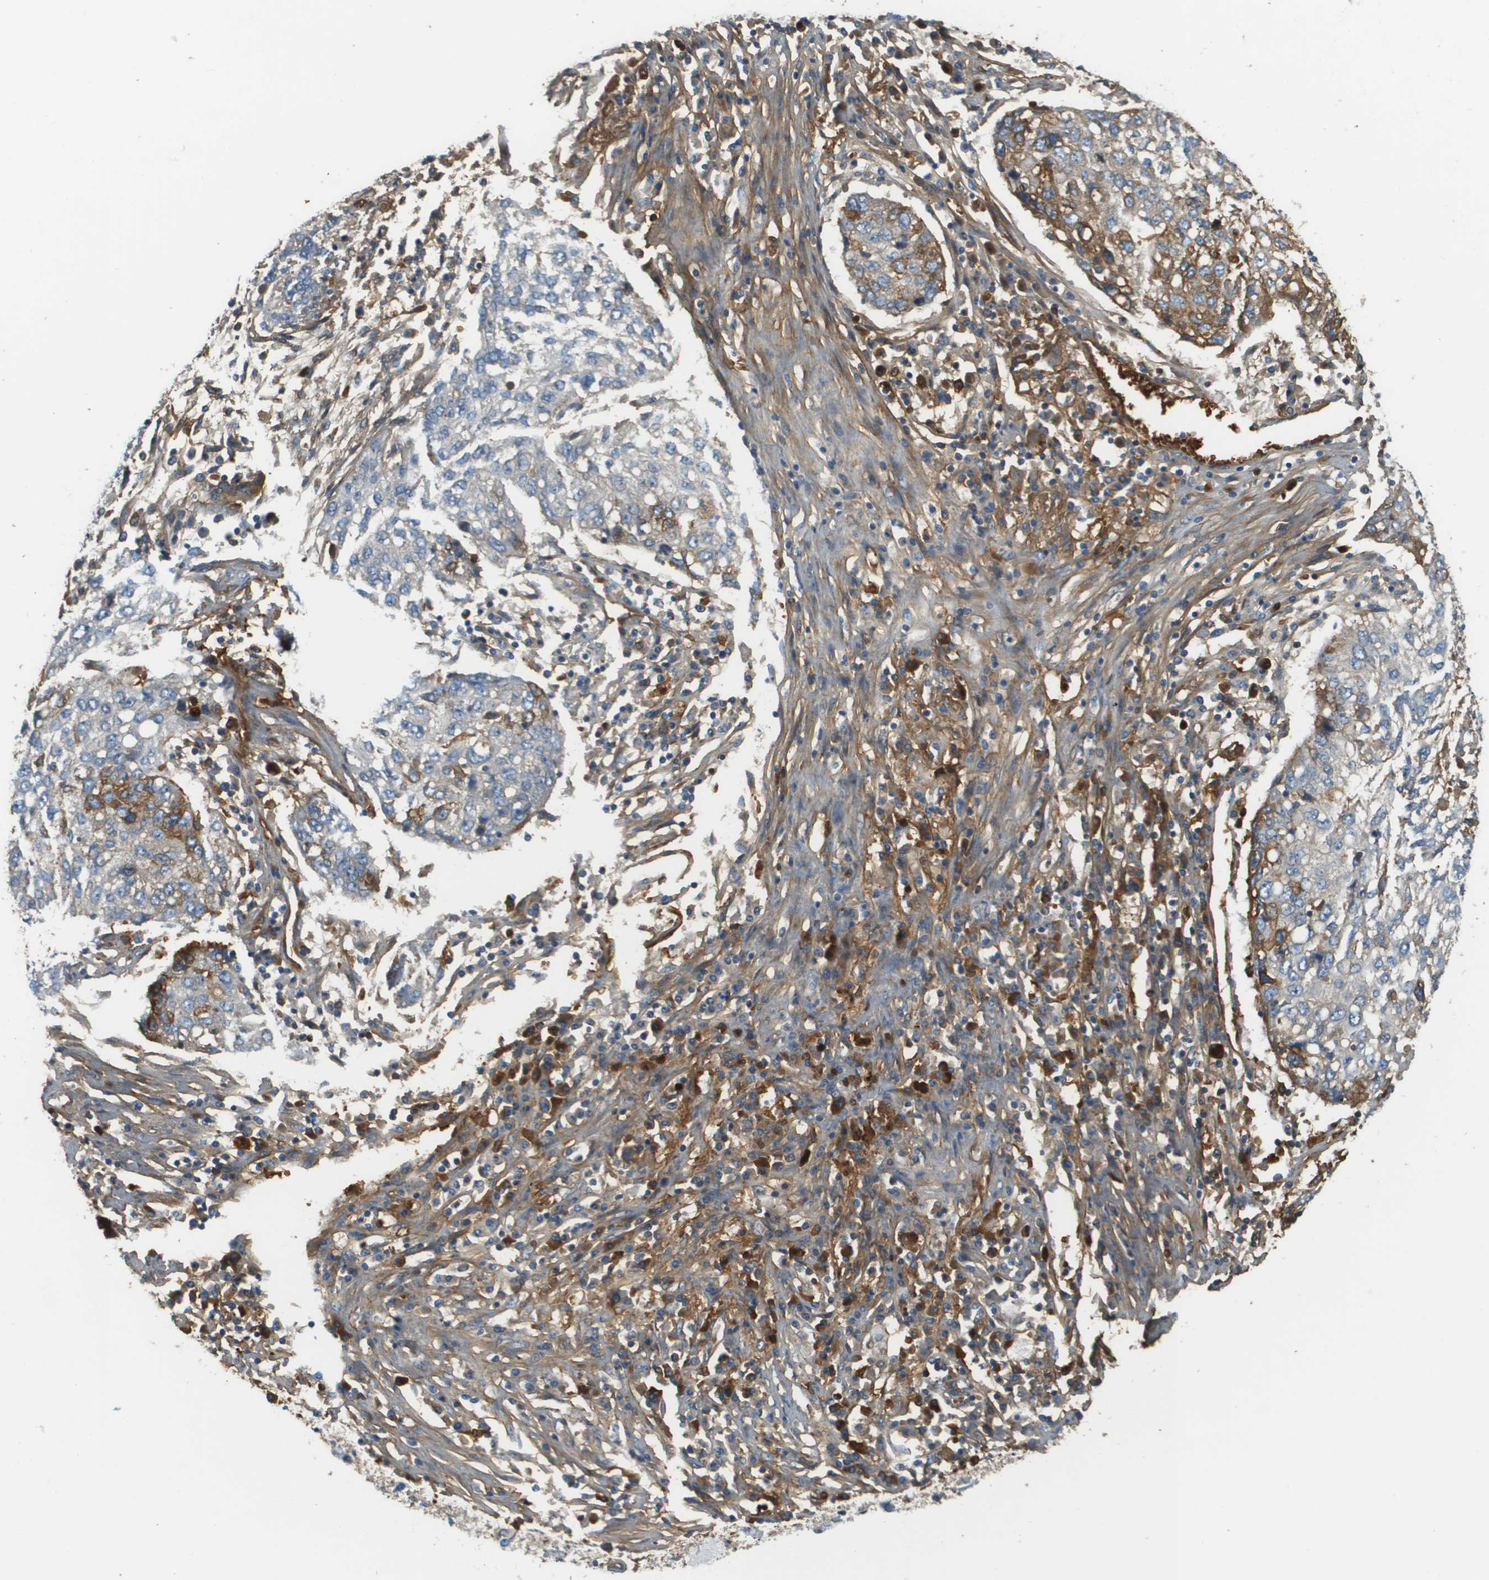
{"staining": {"intensity": "moderate", "quantity": "<25%", "location": "cytoplasmic/membranous"}, "tissue": "lung cancer", "cell_type": "Tumor cells", "image_type": "cancer", "snomed": [{"axis": "morphology", "description": "Squamous cell carcinoma, NOS"}, {"axis": "topography", "description": "Lung"}], "caption": "Protein staining of lung cancer tissue demonstrates moderate cytoplasmic/membranous expression in approximately <25% of tumor cells.", "gene": "DCN", "patient": {"sex": "female", "age": 63}}